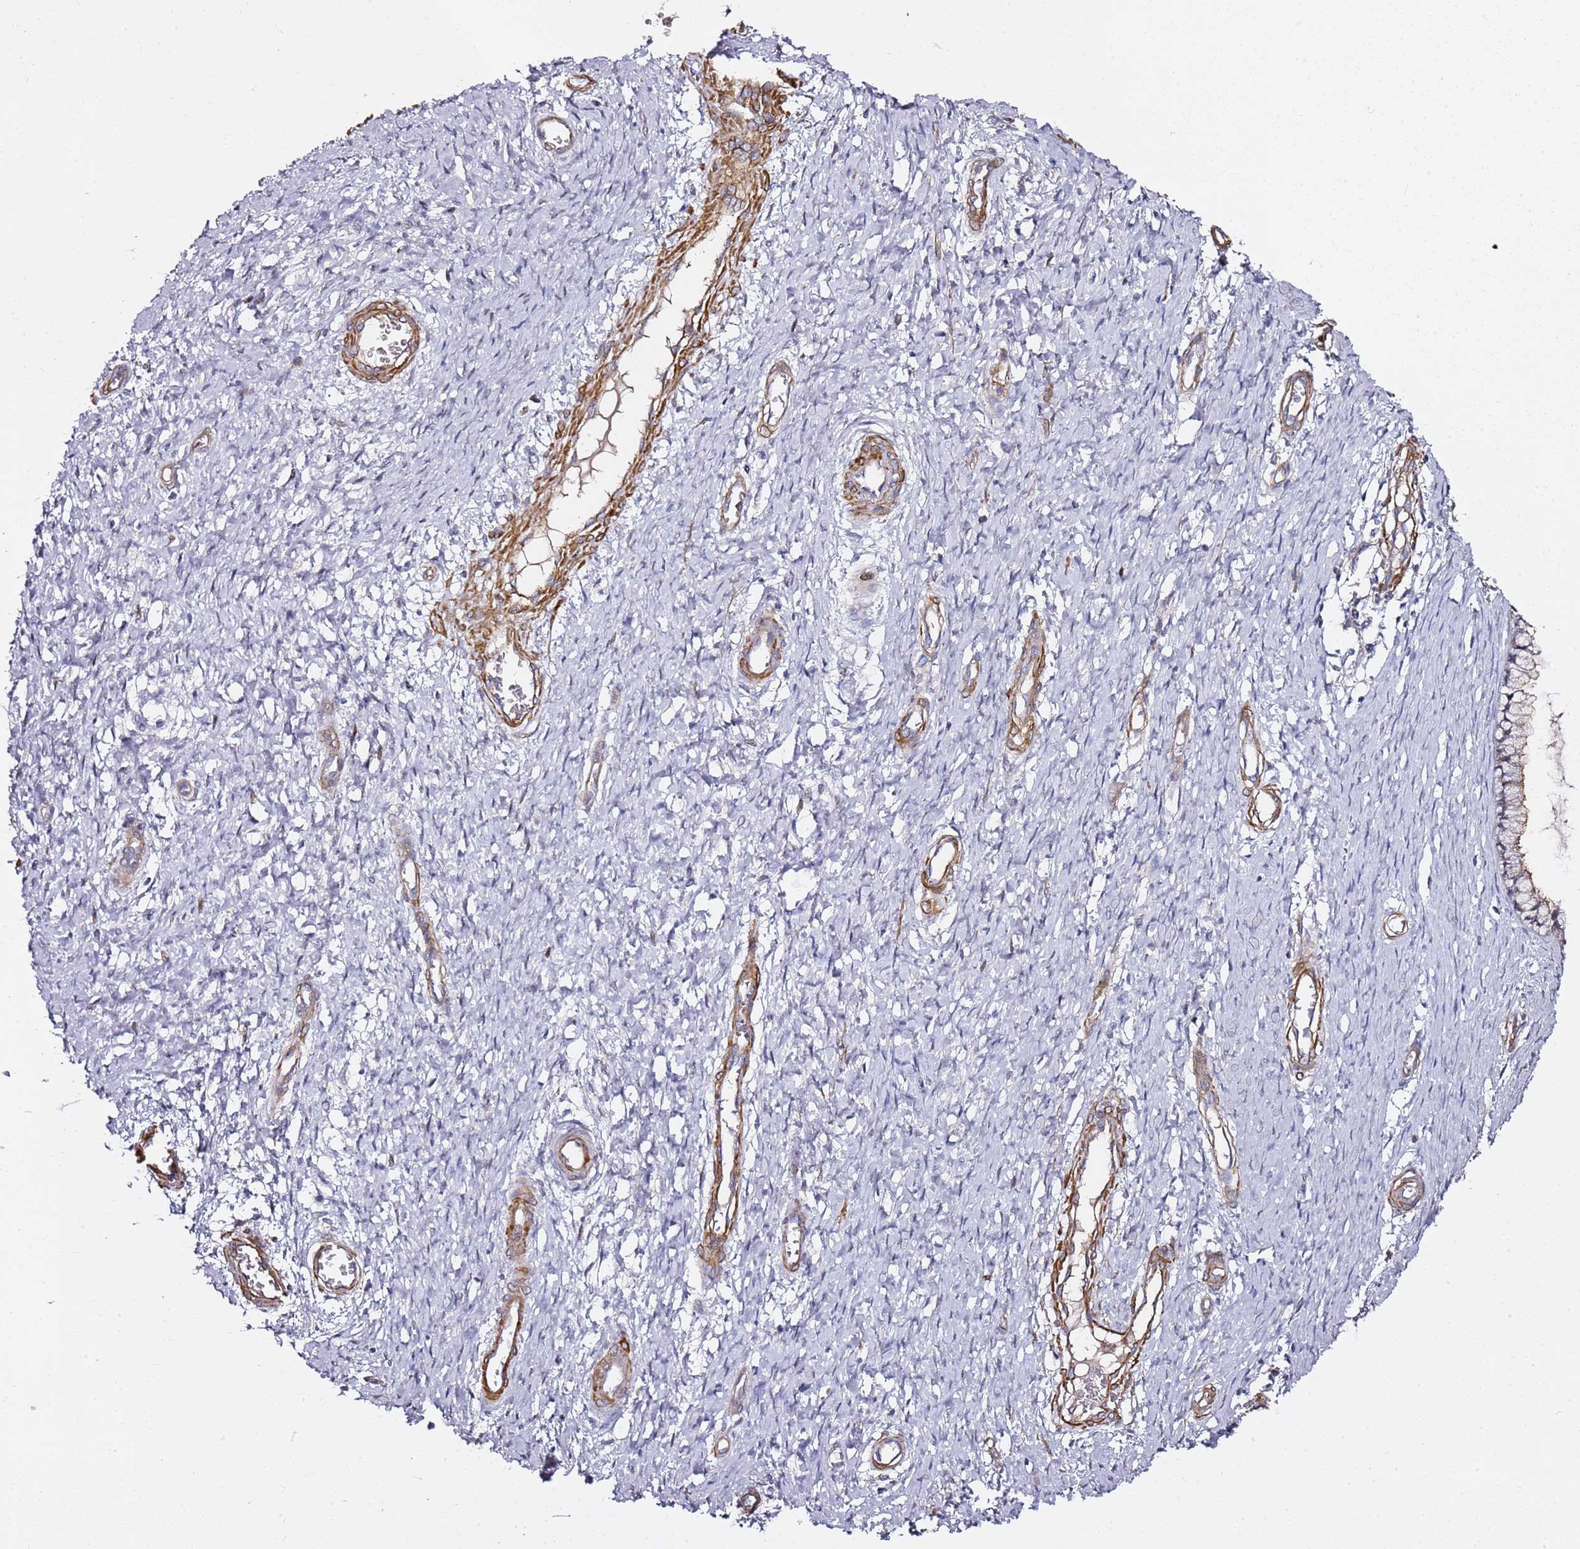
{"staining": {"intensity": "weak", "quantity": "25%-75%", "location": "cytoplasmic/membranous"}, "tissue": "cervix", "cell_type": "Glandular cells", "image_type": "normal", "snomed": [{"axis": "morphology", "description": "Normal tissue, NOS"}, {"axis": "topography", "description": "Cervix"}], "caption": "Cervix stained for a protein demonstrates weak cytoplasmic/membranous positivity in glandular cells. The staining was performed using DAB (3,3'-diaminobenzidine), with brown indicating positive protein expression. Nuclei are stained blue with hematoxylin.", "gene": "EPS8L1", "patient": {"sex": "female", "age": 55}}